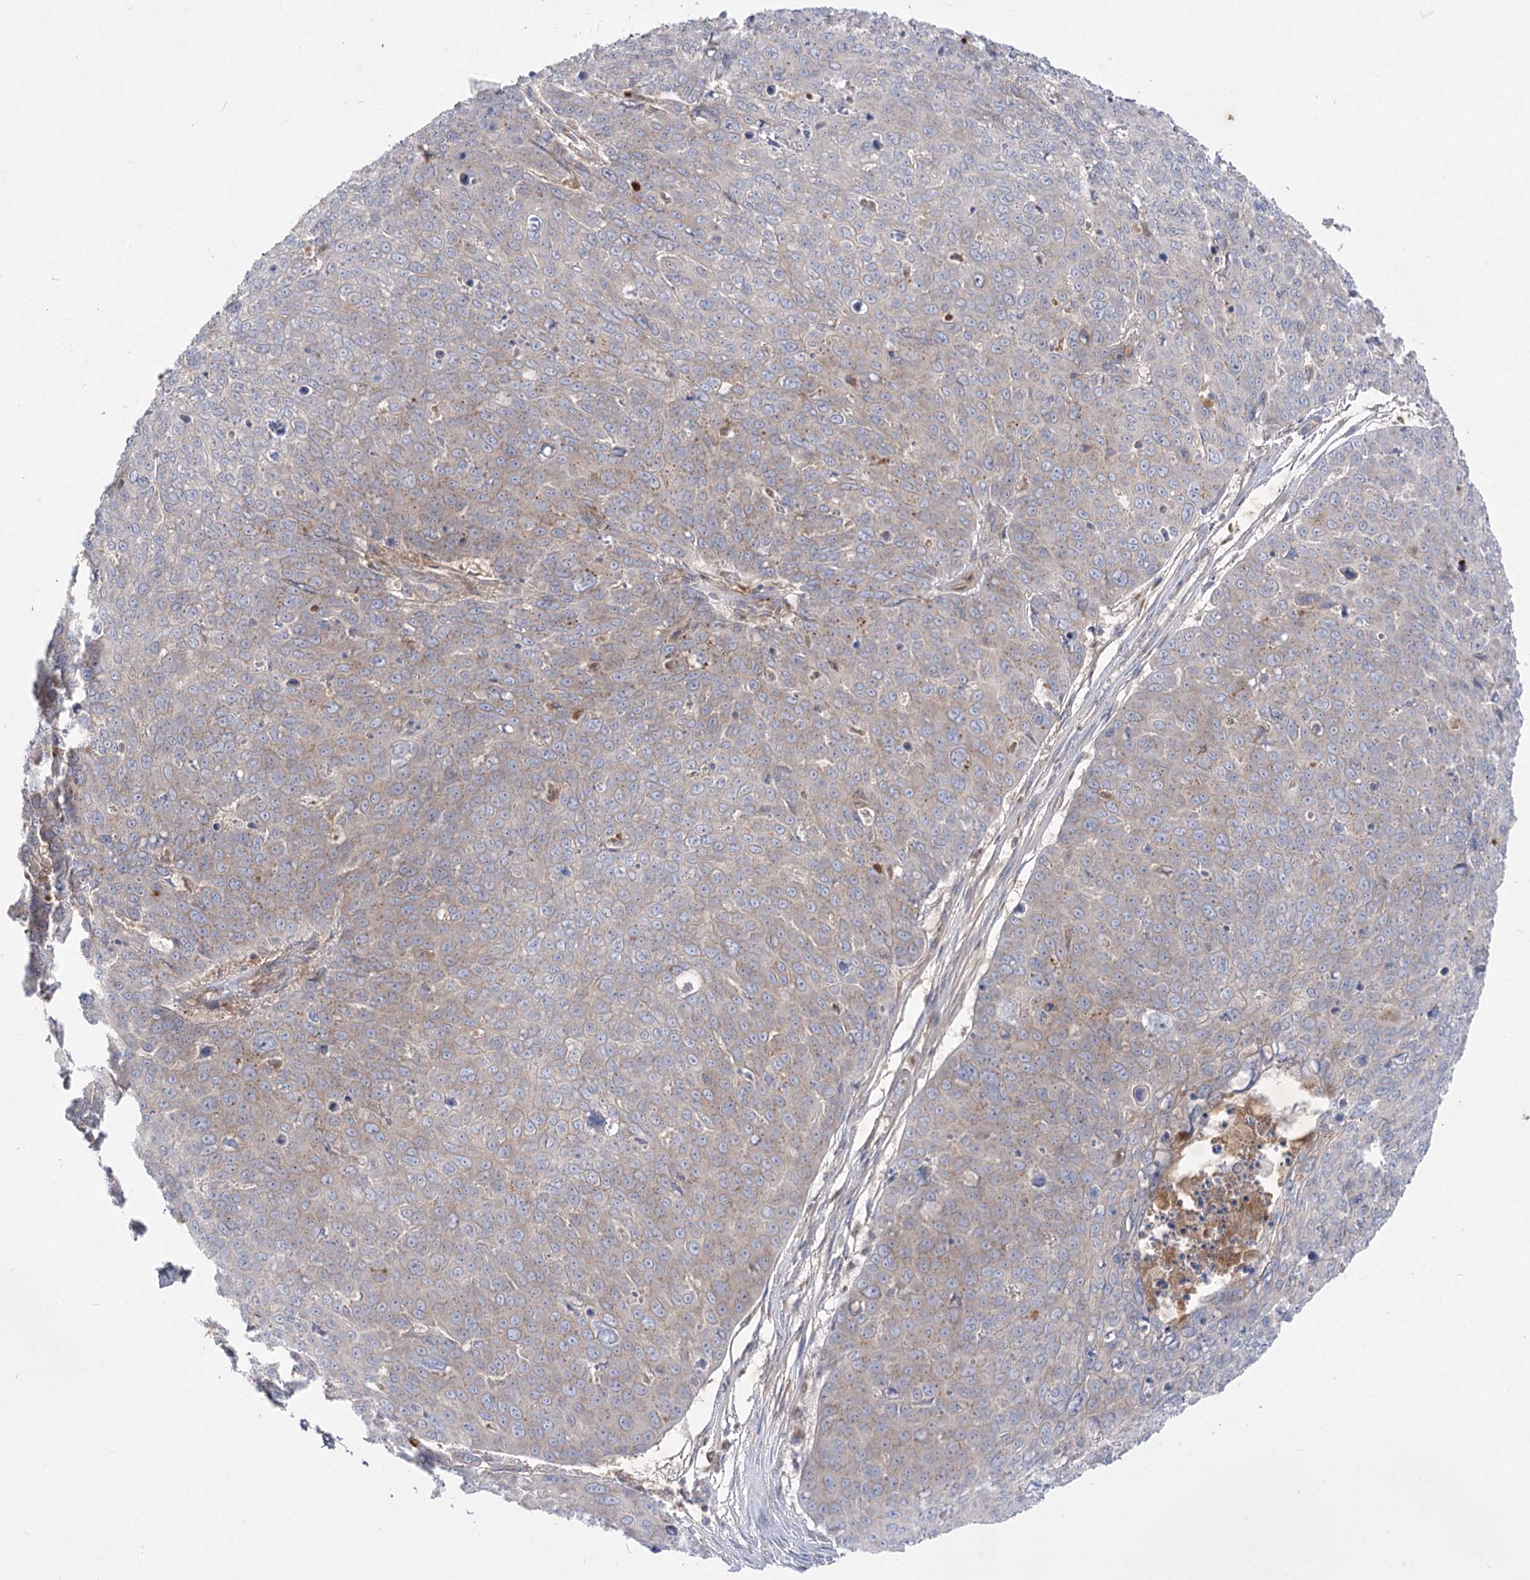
{"staining": {"intensity": "weak", "quantity": "25%-75%", "location": "cytoplasmic/membranous"}, "tissue": "skin cancer", "cell_type": "Tumor cells", "image_type": "cancer", "snomed": [{"axis": "morphology", "description": "Squamous cell carcinoma, NOS"}, {"axis": "topography", "description": "Skin"}], "caption": "Immunohistochemical staining of skin squamous cell carcinoma demonstrates low levels of weak cytoplasmic/membranous protein positivity in approximately 25%-75% of tumor cells. Using DAB (3,3'-diaminobenzidine) (brown) and hematoxylin (blue) stains, captured at high magnification using brightfield microscopy.", "gene": "GBF1", "patient": {"sex": "male", "age": 71}}